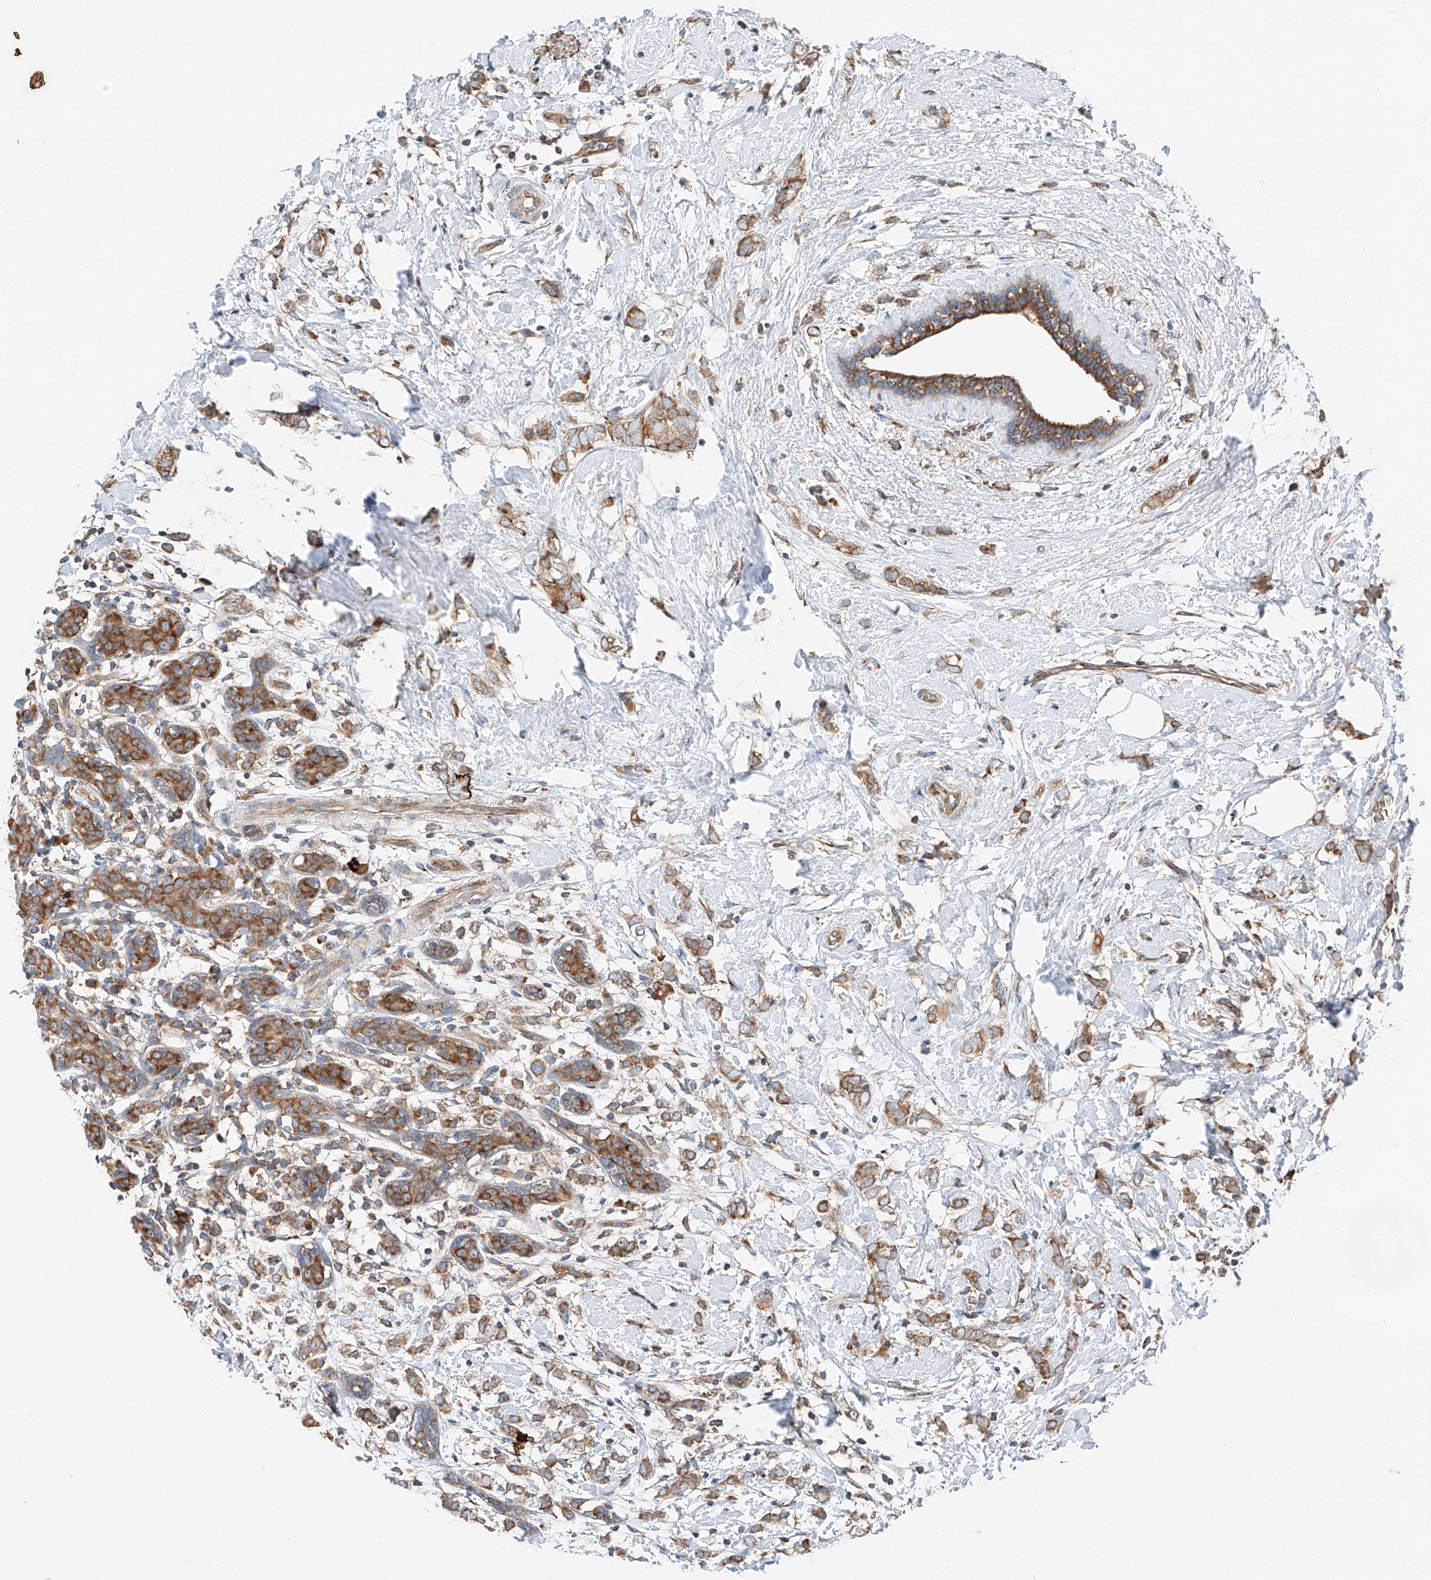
{"staining": {"intensity": "moderate", "quantity": ">75%", "location": "cytoplasmic/membranous"}, "tissue": "breast cancer", "cell_type": "Tumor cells", "image_type": "cancer", "snomed": [{"axis": "morphology", "description": "Normal tissue, NOS"}, {"axis": "morphology", "description": "Lobular carcinoma"}, {"axis": "topography", "description": "Breast"}], "caption": "DAB (3,3'-diaminobenzidine) immunohistochemical staining of breast lobular carcinoma reveals moderate cytoplasmic/membranous protein expression in about >75% of tumor cells. (Brightfield microscopy of DAB IHC at high magnification).", "gene": "ZC3H15", "patient": {"sex": "female", "age": 47}}